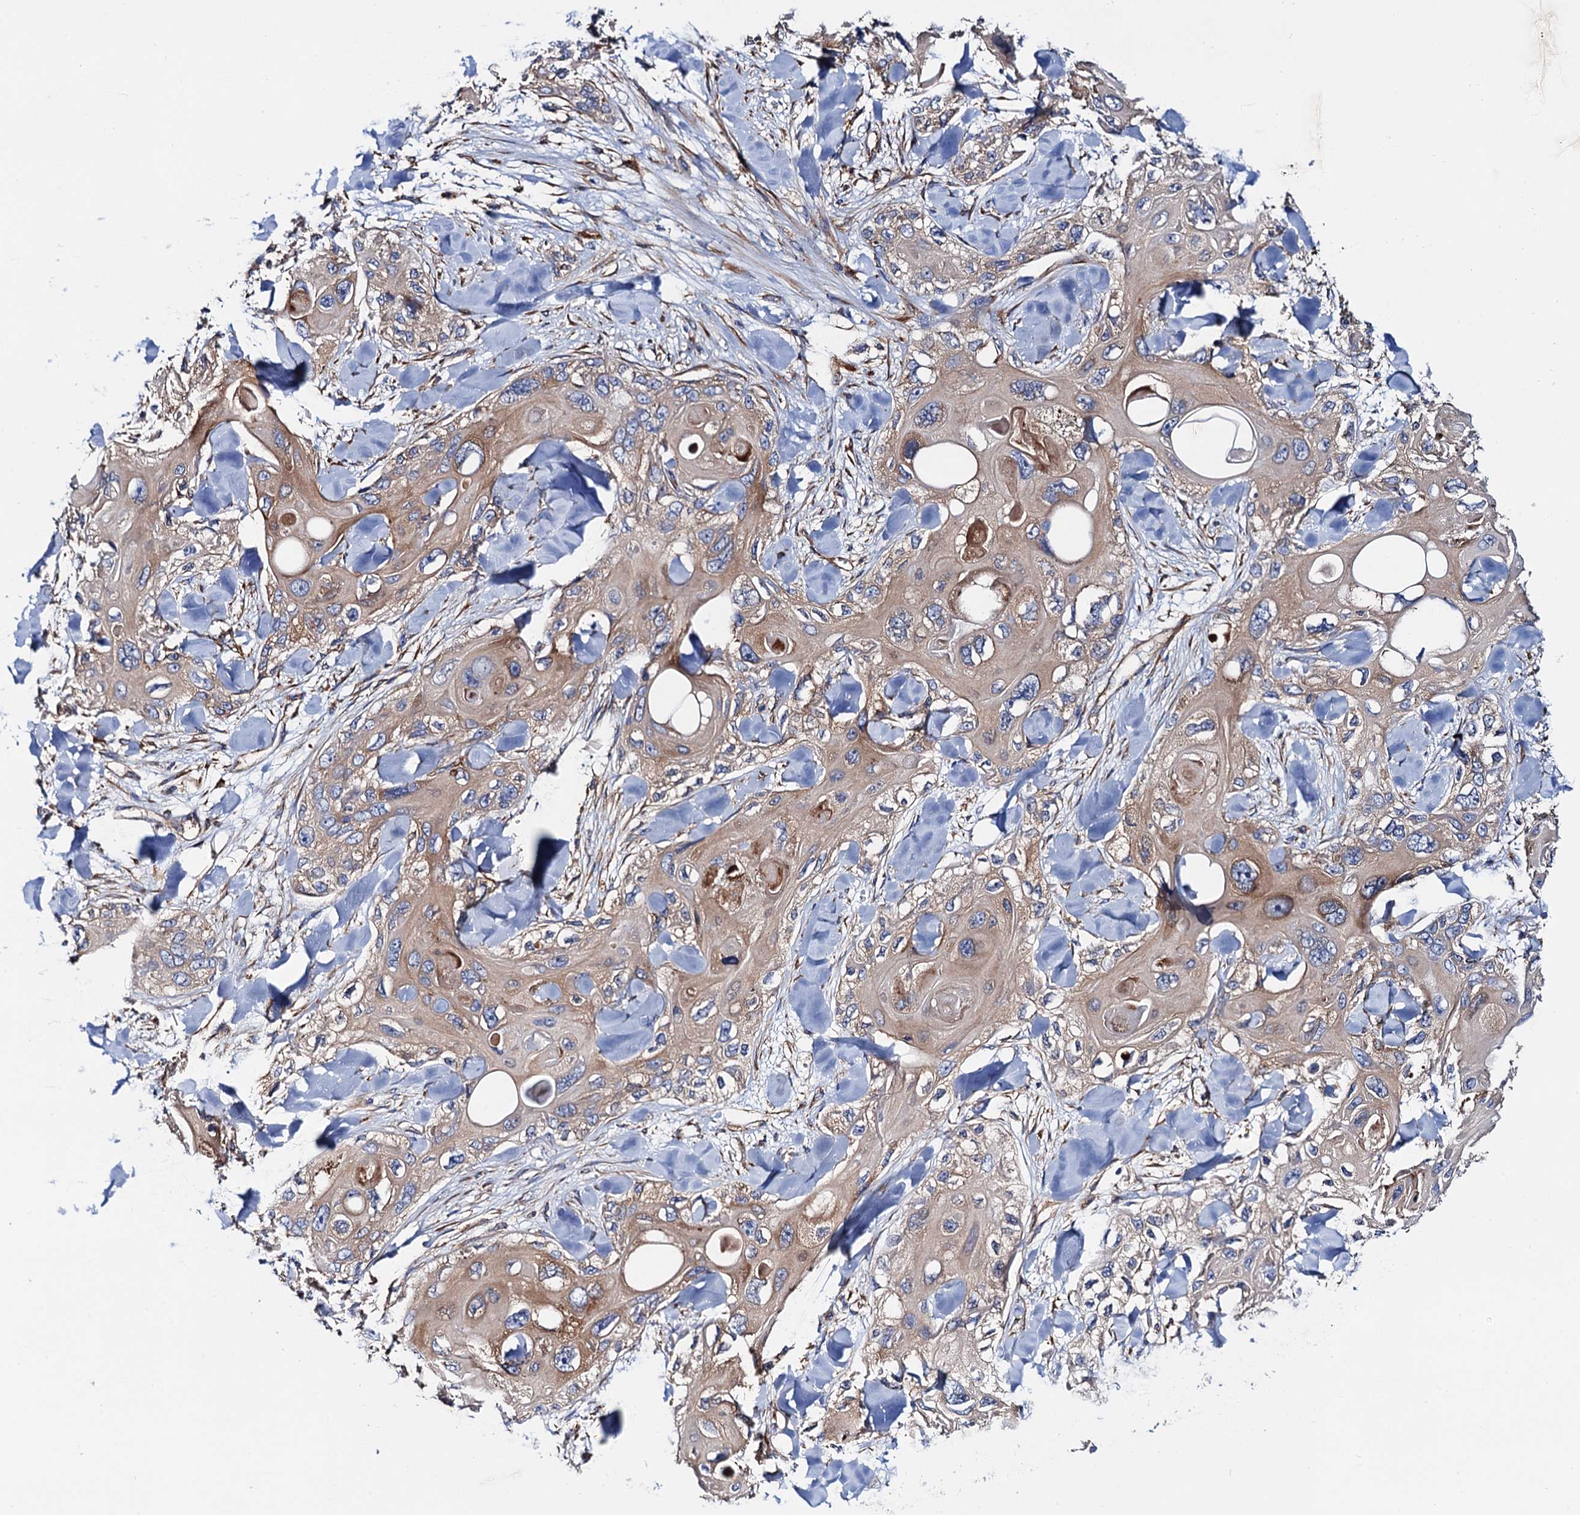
{"staining": {"intensity": "weak", "quantity": "25%-75%", "location": "cytoplasmic/membranous"}, "tissue": "skin cancer", "cell_type": "Tumor cells", "image_type": "cancer", "snomed": [{"axis": "morphology", "description": "Normal tissue, NOS"}, {"axis": "morphology", "description": "Squamous cell carcinoma, NOS"}, {"axis": "topography", "description": "Skin"}], "caption": "Immunohistochemical staining of human skin cancer demonstrates low levels of weak cytoplasmic/membranous staining in about 25%-75% of tumor cells. Using DAB (brown) and hematoxylin (blue) stains, captured at high magnification using brightfield microscopy.", "gene": "MRPL48", "patient": {"sex": "male", "age": 72}}